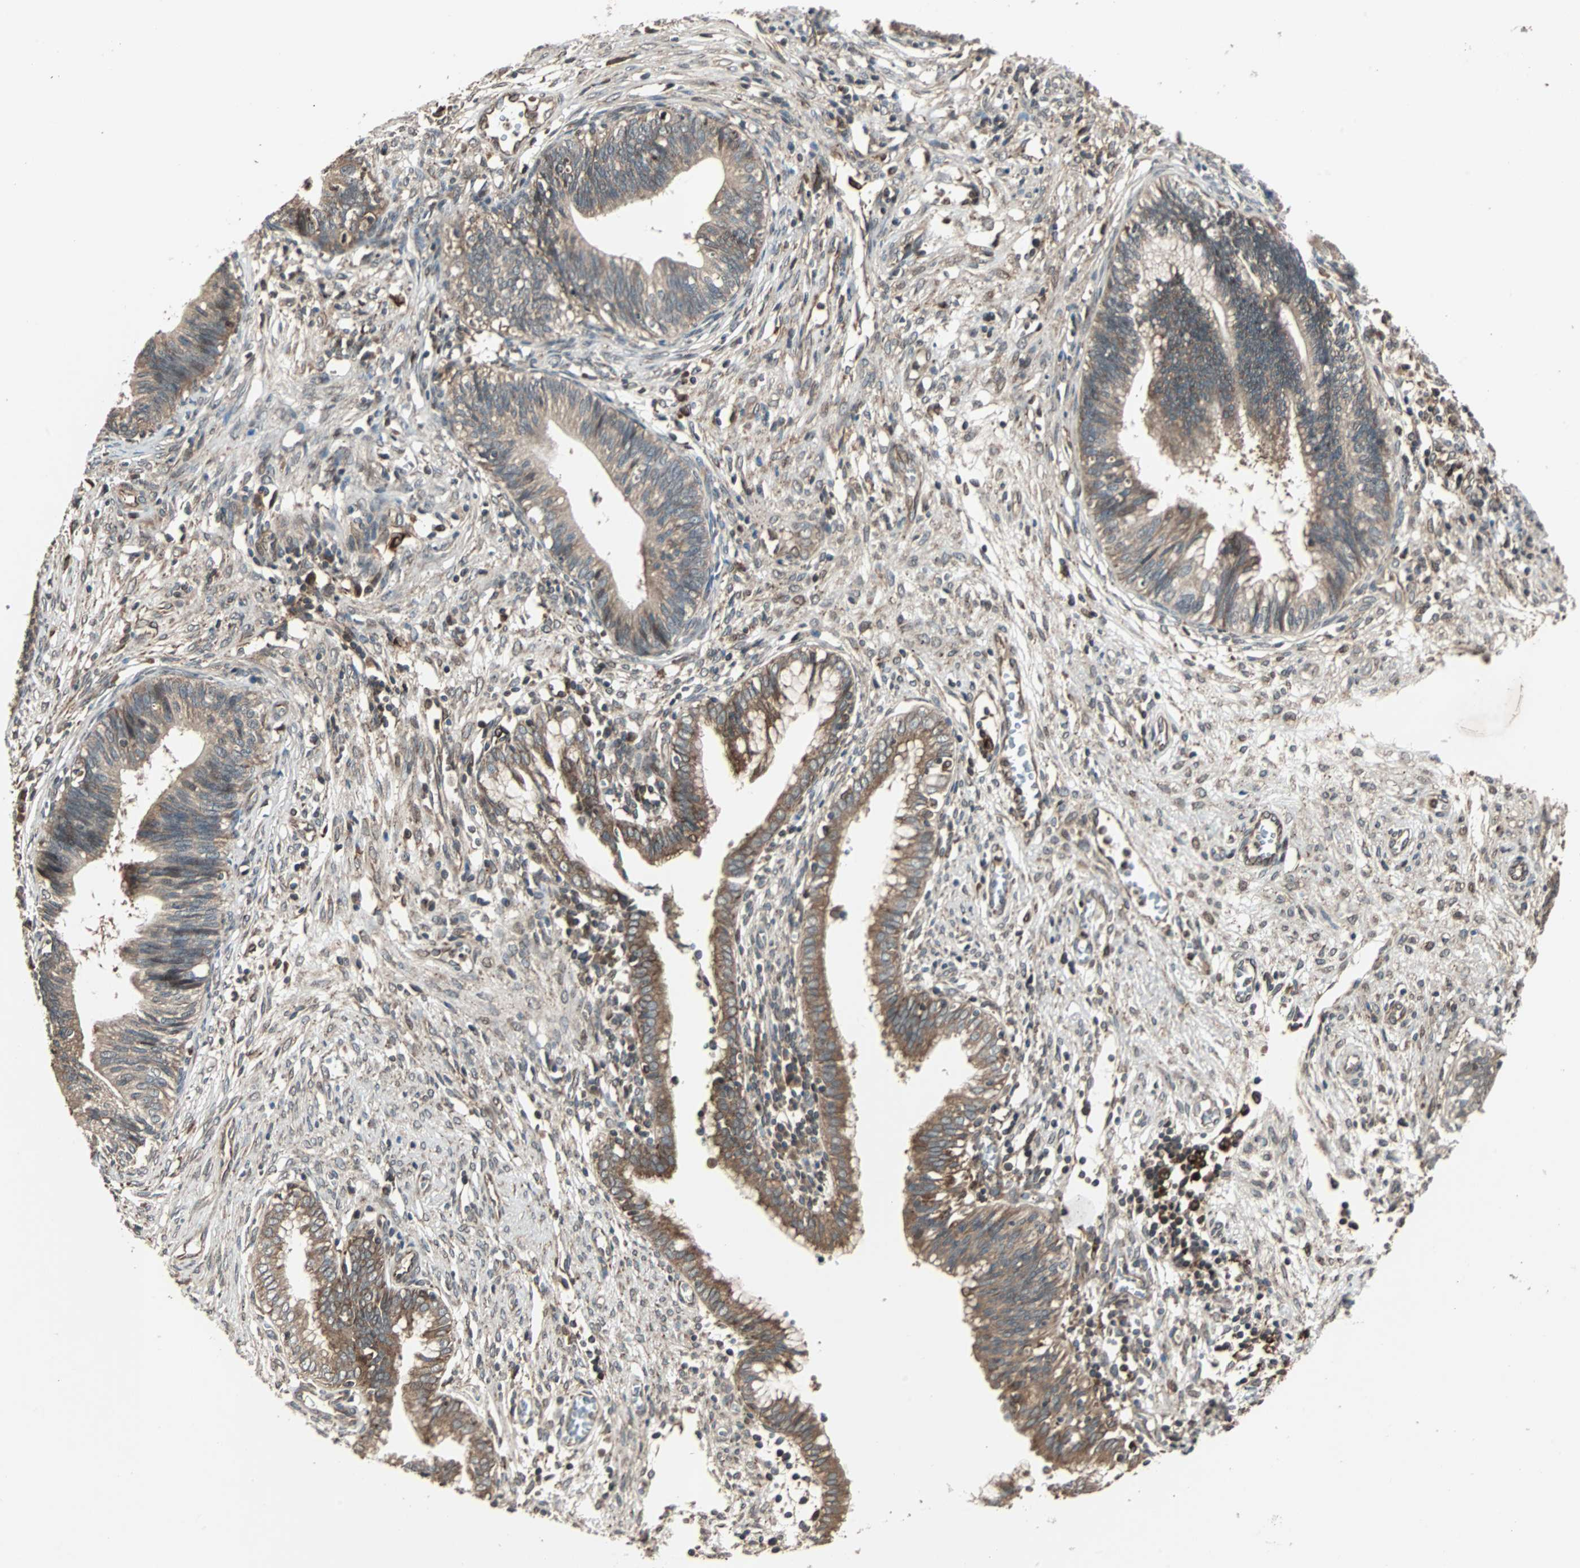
{"staining": {"intensity": "moderate", "quantity": ">75%", "location": "cytoplasmic/membranous"}, "tissue": "cervical cancer", "cell_type": "Tumor cells", "image_type": "cancer", "snomed": [{"axis": "morphology", "description": "Adenocarcinoma, NOS"}, {"axis": "topography", "description": "Cervix"}], "caption": "IHC of adenocarcinoma (cervical) reveals medium levels of moderate cytoplasmic/membranous positivity in approximately >75% of tumor cells.", "gene": "RAB7A", "patient": {"sex": "female", "age": 44}}